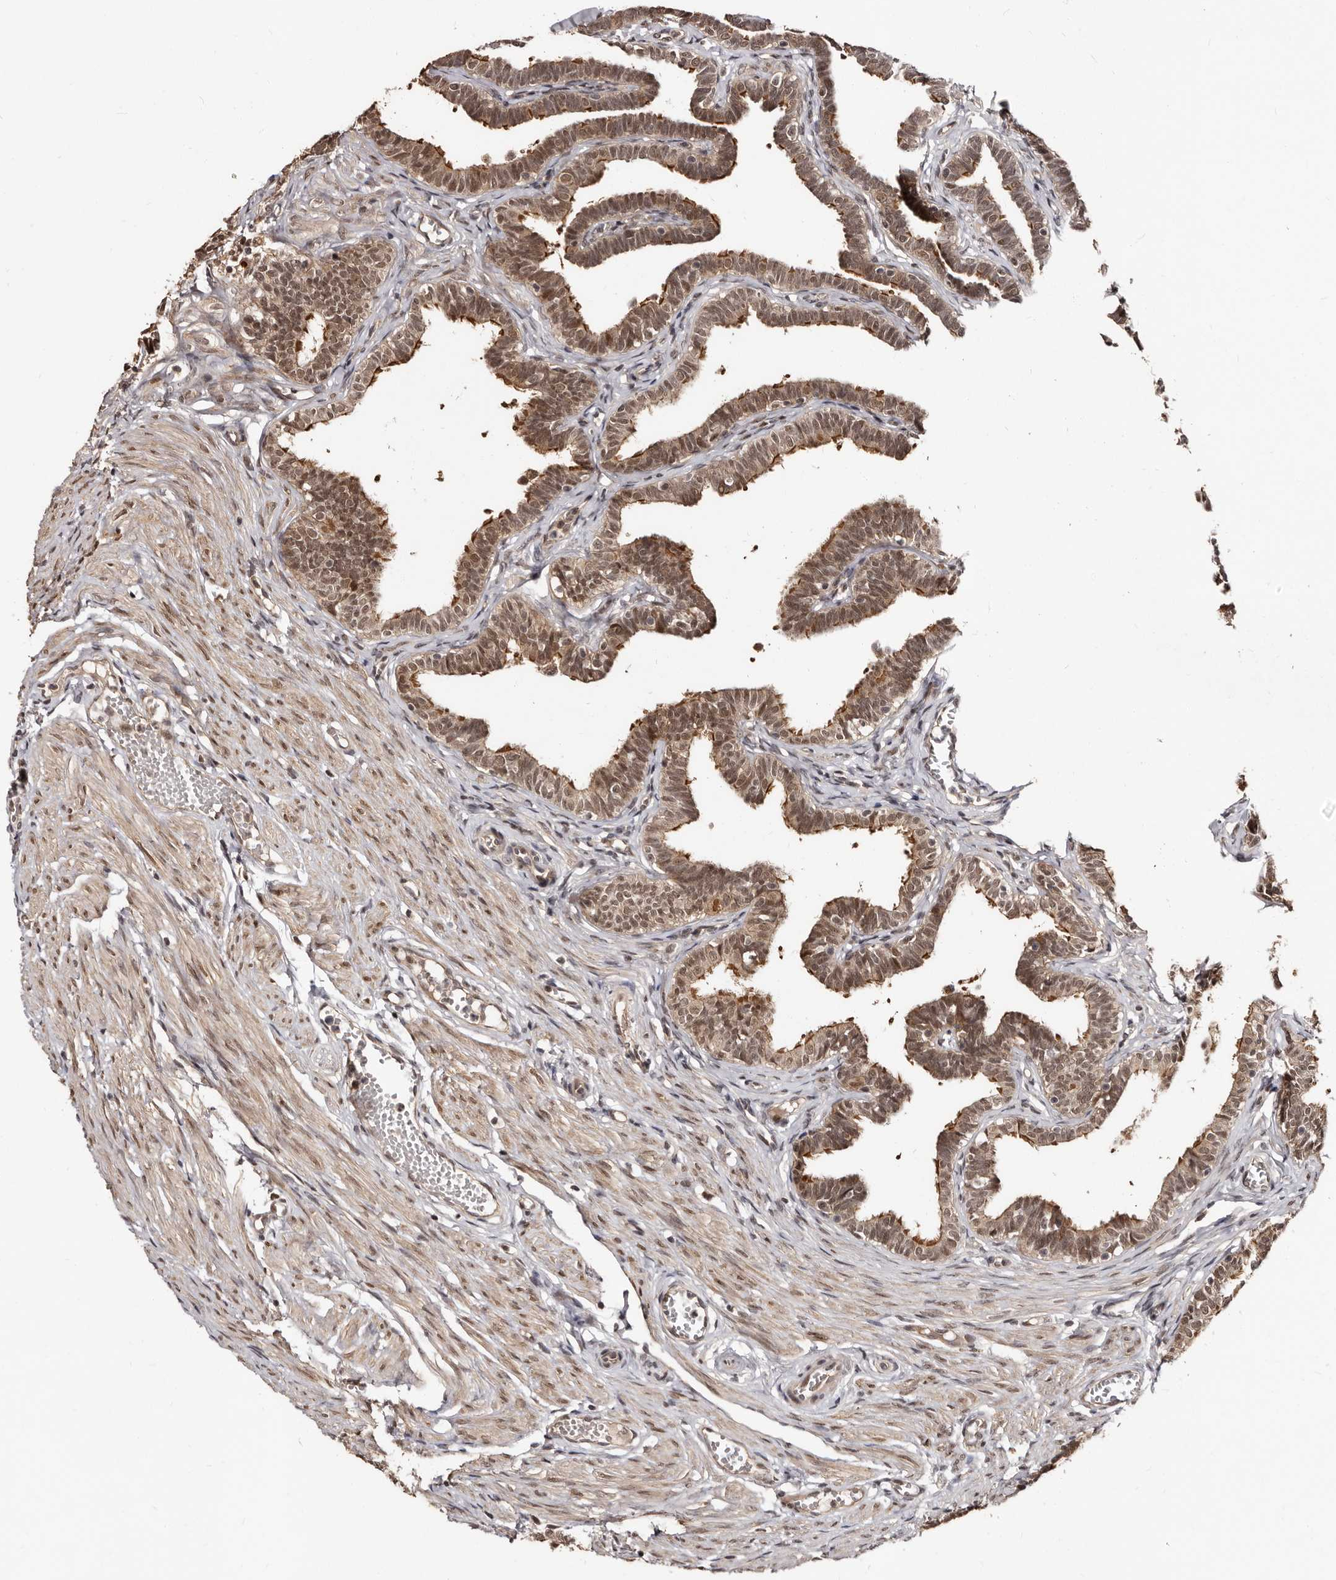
{"staining": {"intensity": "moderate", "quantity": ">75%", "location": "cytoplasmic/membranous,nuclear"}, "tissue": "fallopian tube", "cell_type": "Glandular cells", "image_type": "normal", "snomed": [{"axis": "morphology", "description": "Normal tissue, NOS"}, {"axis": "topography", "description": "Fallopian tube"}, {"axis": "topography", "description": "Ovary"}], "caption": "DAB (3,3'-diaminobenzidine) immunohistochemical staining of unremarkable fallopian tube reveals moderate cytoplasmic/membranous,nuclear protein staining in about >75% of glandular cells. (IHC, brightfield microscopy, high magnification).", "gene": "TBC1D22B", "patient": {"sex": "female", "age": 23}}